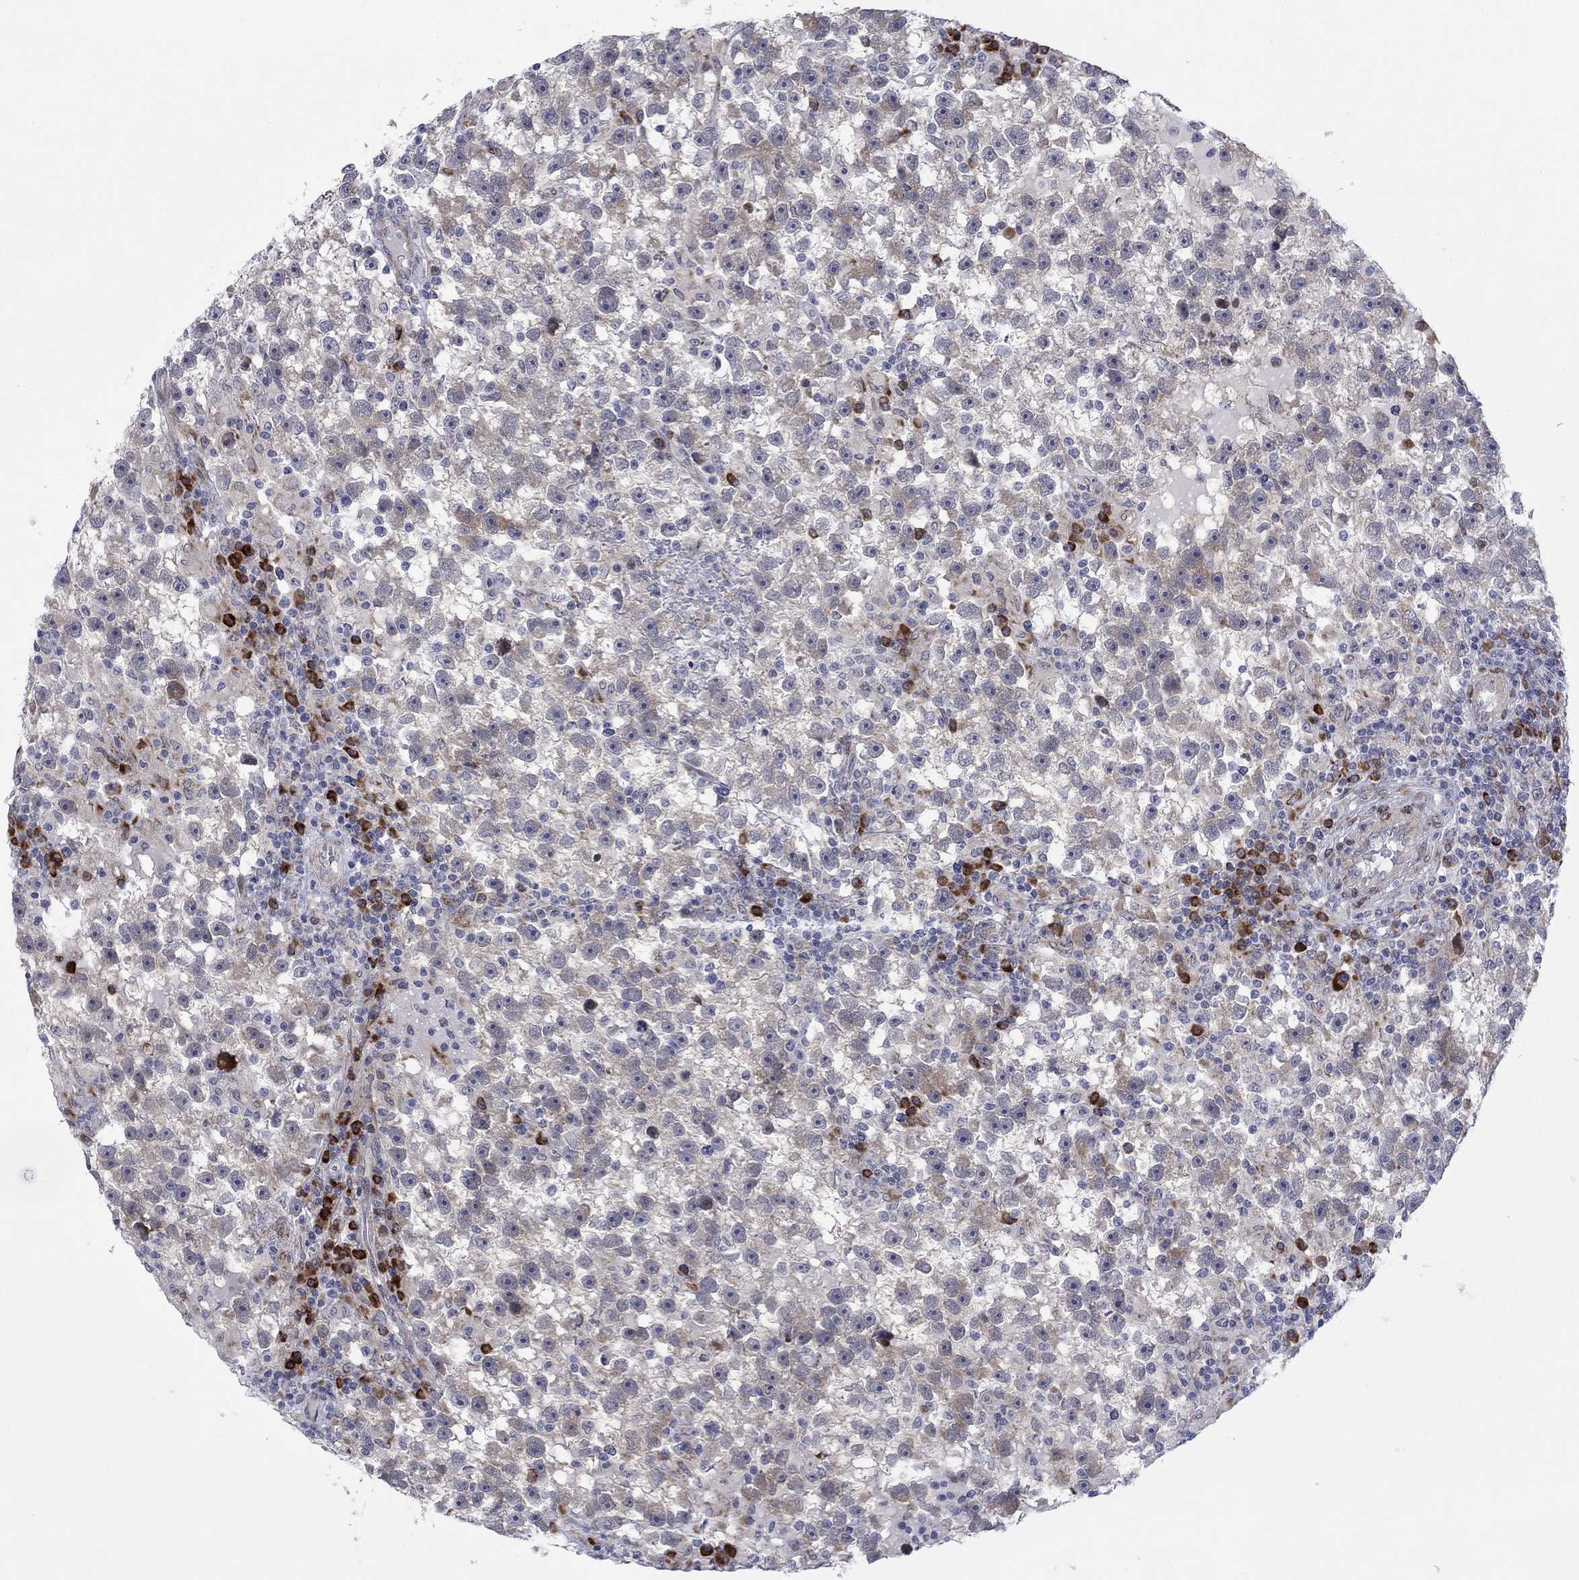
{"staining": {"intensity": "negative", "quantity": "none", "location": "none"}, "tissue": "testis cancer", "cell_type": "Tumor cells", "image_type": "cancer", "snomed": [{"axis": "morphology", "description": "Seminoma, NOS"}, {"axis": "topography", "description": "Testis"}], "caption": "Immunohistochemistry micrograph of neoplastic tissue: human testis cancer stained with DAB (3,3'-diaminobenzidine) displays no significant protein expression in tumor cells. (Brightfield microscopy of DAB immunohistochemistry (IHC) at high magnification).", "gene": "TTC21B", "patient": {"sex": "male", "age": 47}}